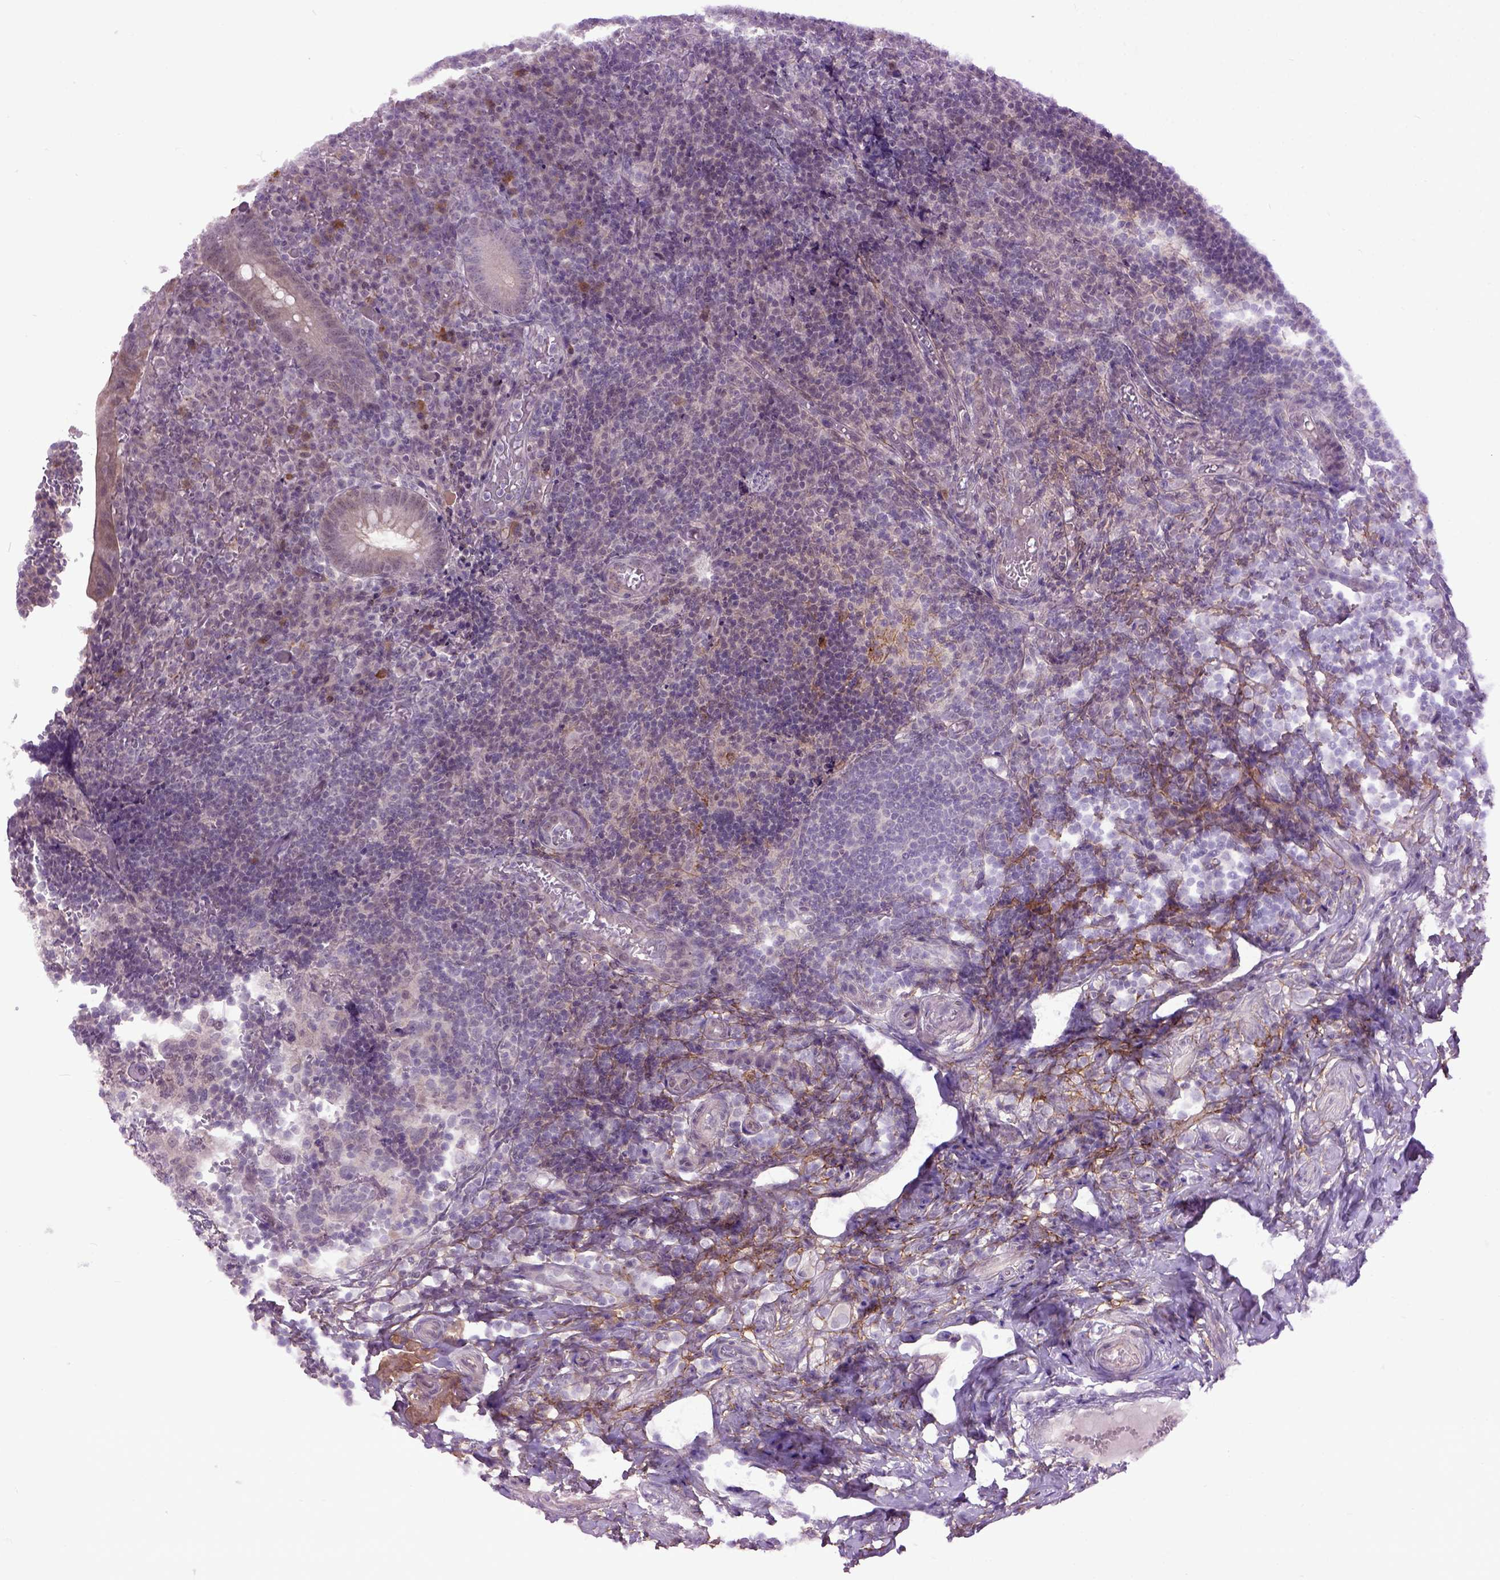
{"staining": {"intensity": "weak", "quantity": "25%-75%", "location": "cytoplasmic/membranous"}, "tissue": "appendix", "cell_type": "Glandular cells", "image_type": "normal", "snomed": [{"axis": "morphology", "description": "Normal tissue, NOS"}, {"axis": "topography", "description": "Appendix"}], "caption": "An immunohistochemistry histopathology image of benign tissue is shown. Protein staining in brown shows weak cytoplasmic/membranous positivity in appendix within glandular cells.", "gene": "EMILIN3", "patient": {"sex": "male", "age": 18}}